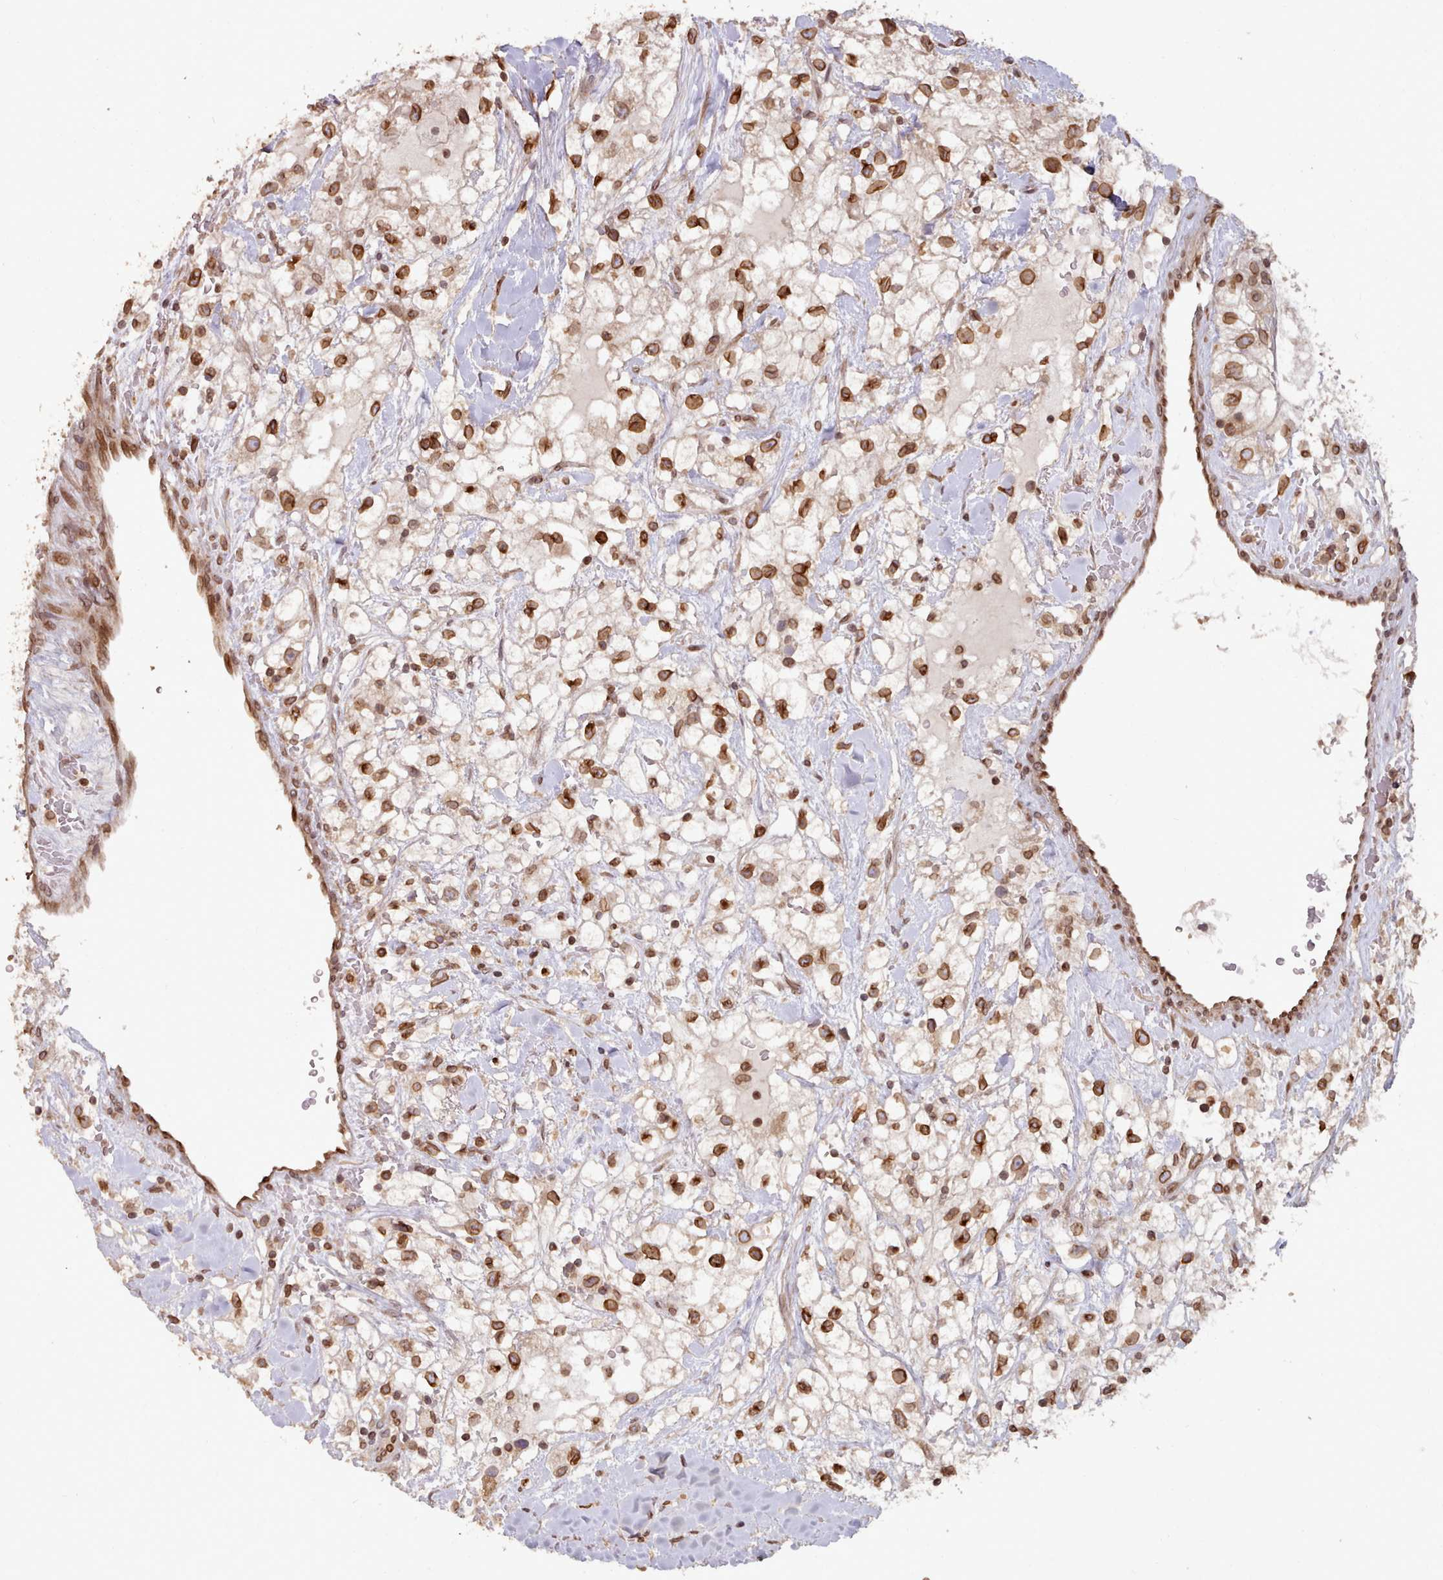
{"staining": {"intensity": "strong", "quantity": ">75%", "location": "cytoplasmic/membranous,nuclear"}, "tissue": "renal cancer", "cell_type": "Tumor cells", "image_type": "cancer", "snomed": [{"axis": "morphology", "description": "Adenocarcinoma, NOS"}, {"axis": "topography", "description": "Kidney"}], "caption": "The image displays immunohistochemical staining of renal adenocarcinoma. There is strong cytoplasmic/membranous and nuclear expression is appreciated in about >75% of tumor cells. (DAB = brown stain, brightfield microscopy at high magnification).", "gene": "TOR1AIP1", "patient": {"sex": "male", "age": 59}}